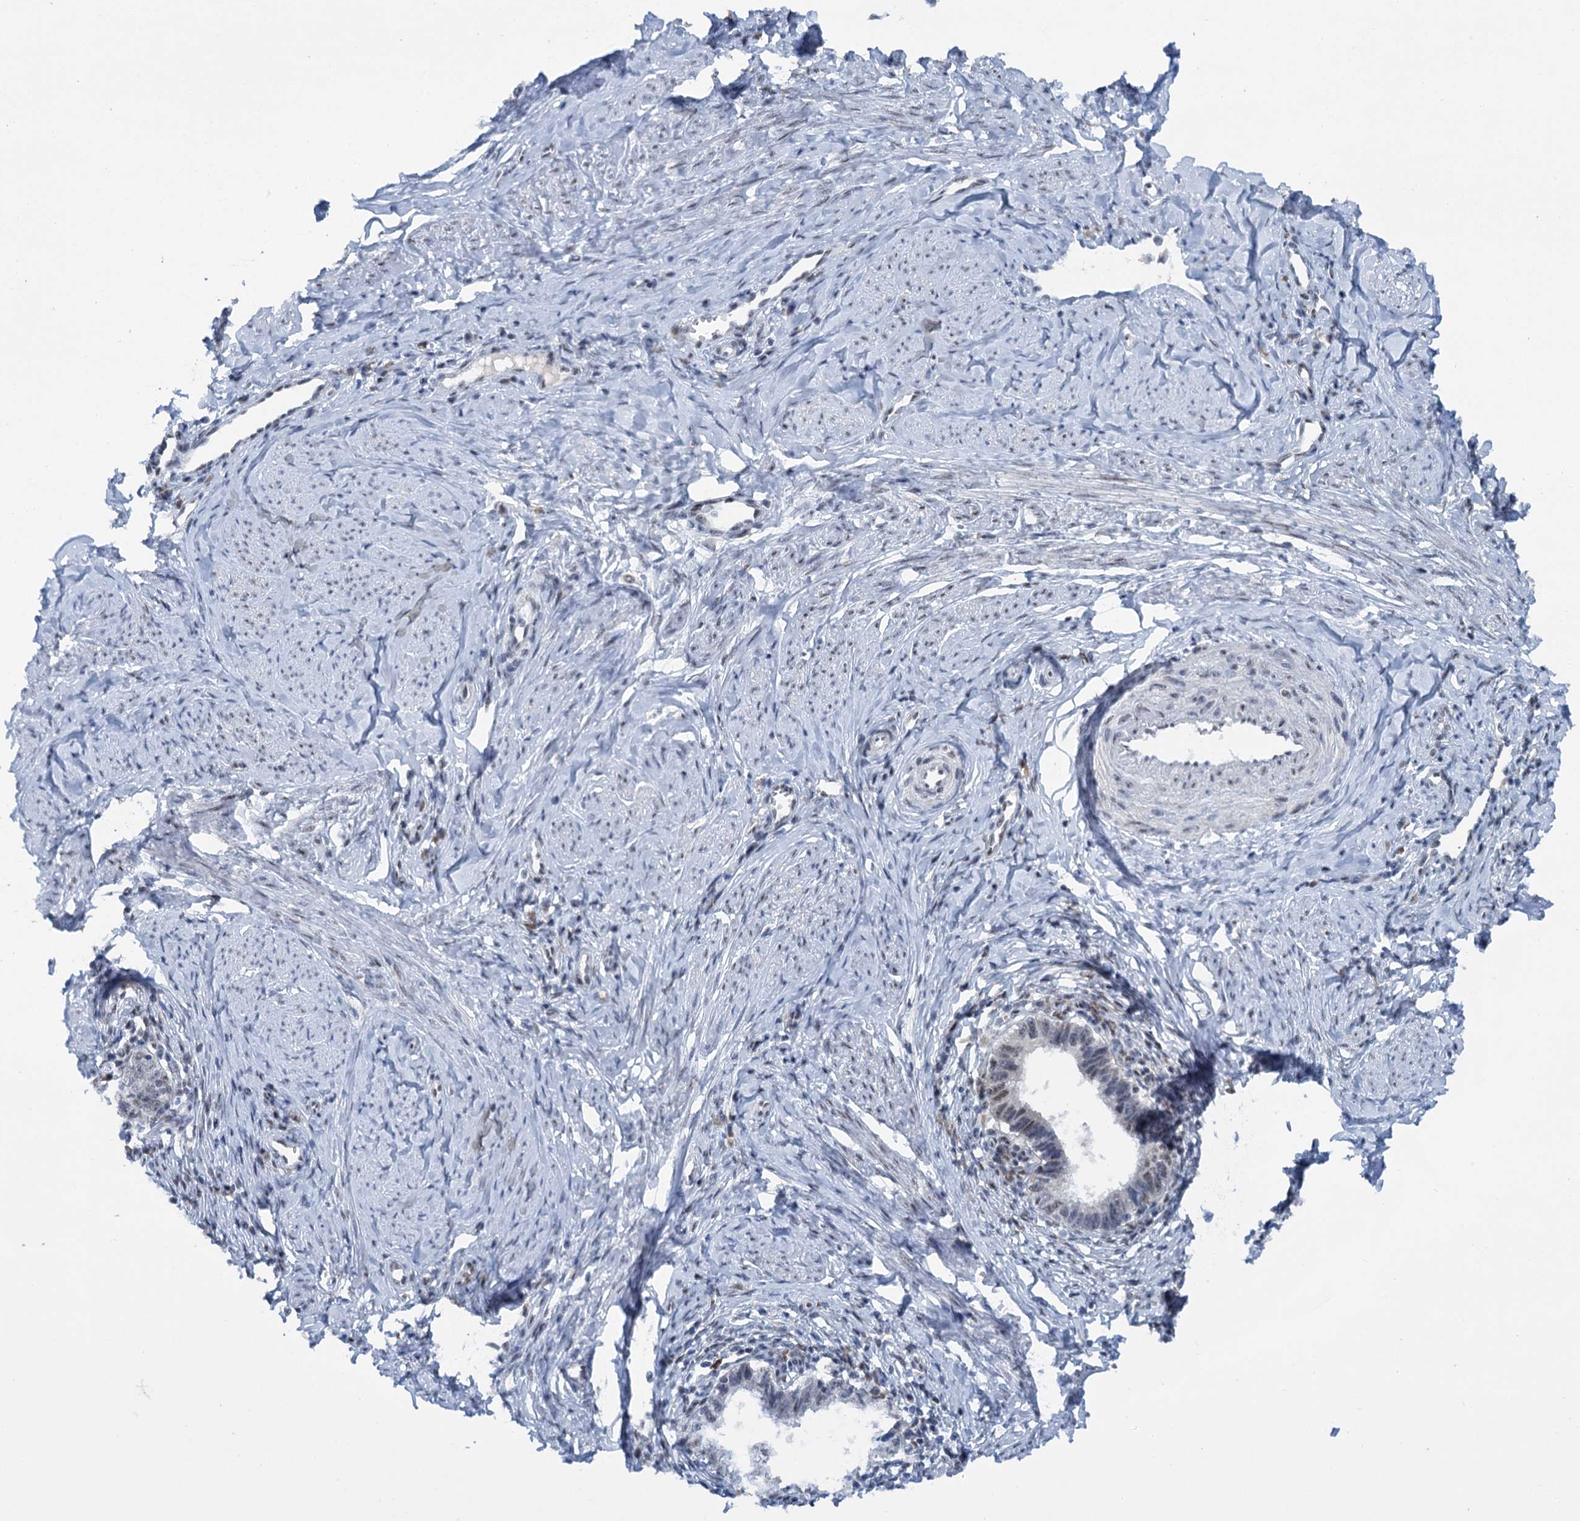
{"staining": {"intensity": "weak", "quantity": "<25%", "location": "nuclear"}, "tissue": "cervical cancer", "cell_type": "Tumor cells", "image_type": "cancer", "snomed": [{"axis": "morphology", "description": "Adenocarcinoma, NOS"}, {"axis": "topography", "description": "Cervix"}], "caption": "Immunohistochemical staining of cervical cancer (adenocarcinoma) shows no significant expression in tumor cells. (Stains: DAB (3,3'-diaminobenzidine) immunohistochemistry with hematoxylin counter stain, Microscopy: brightfield microscopy at high magnification).", "gene": "SREK1", "patient": {"sex": "female", "age": 36}}